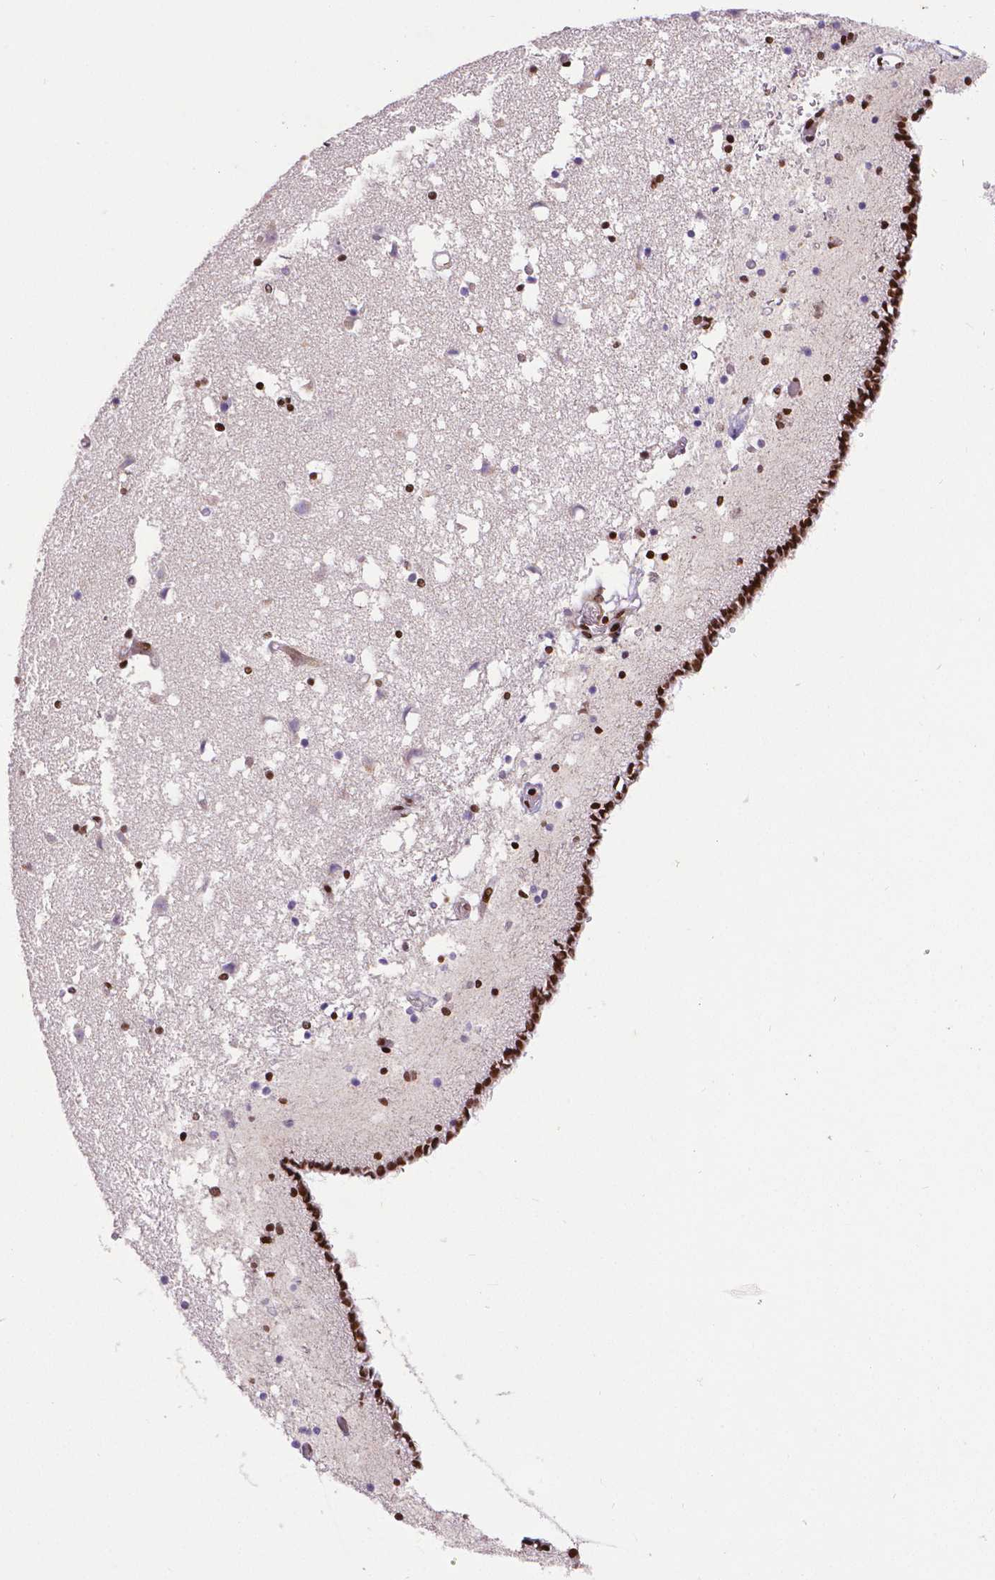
{"staining": {"intensity": "strong", "quantity": "<25%", "location": "nuclear"}, "tissue": "caudate", "cell_type": "Glial cells", "image_type": "normal", "snomed": [{"axis": "morphology", "description": "Normal tissue, NOS"}, {"axis": "topography", "description": "Lateral ventricle wall"}], "caption": "Caudate stained with DAB immunohistochemistry shows medium levels of strong nuclear staining in approximately <25% of glial cells.", "gene": "CTCF", "patient": {"sex": "female", "age": 42}}